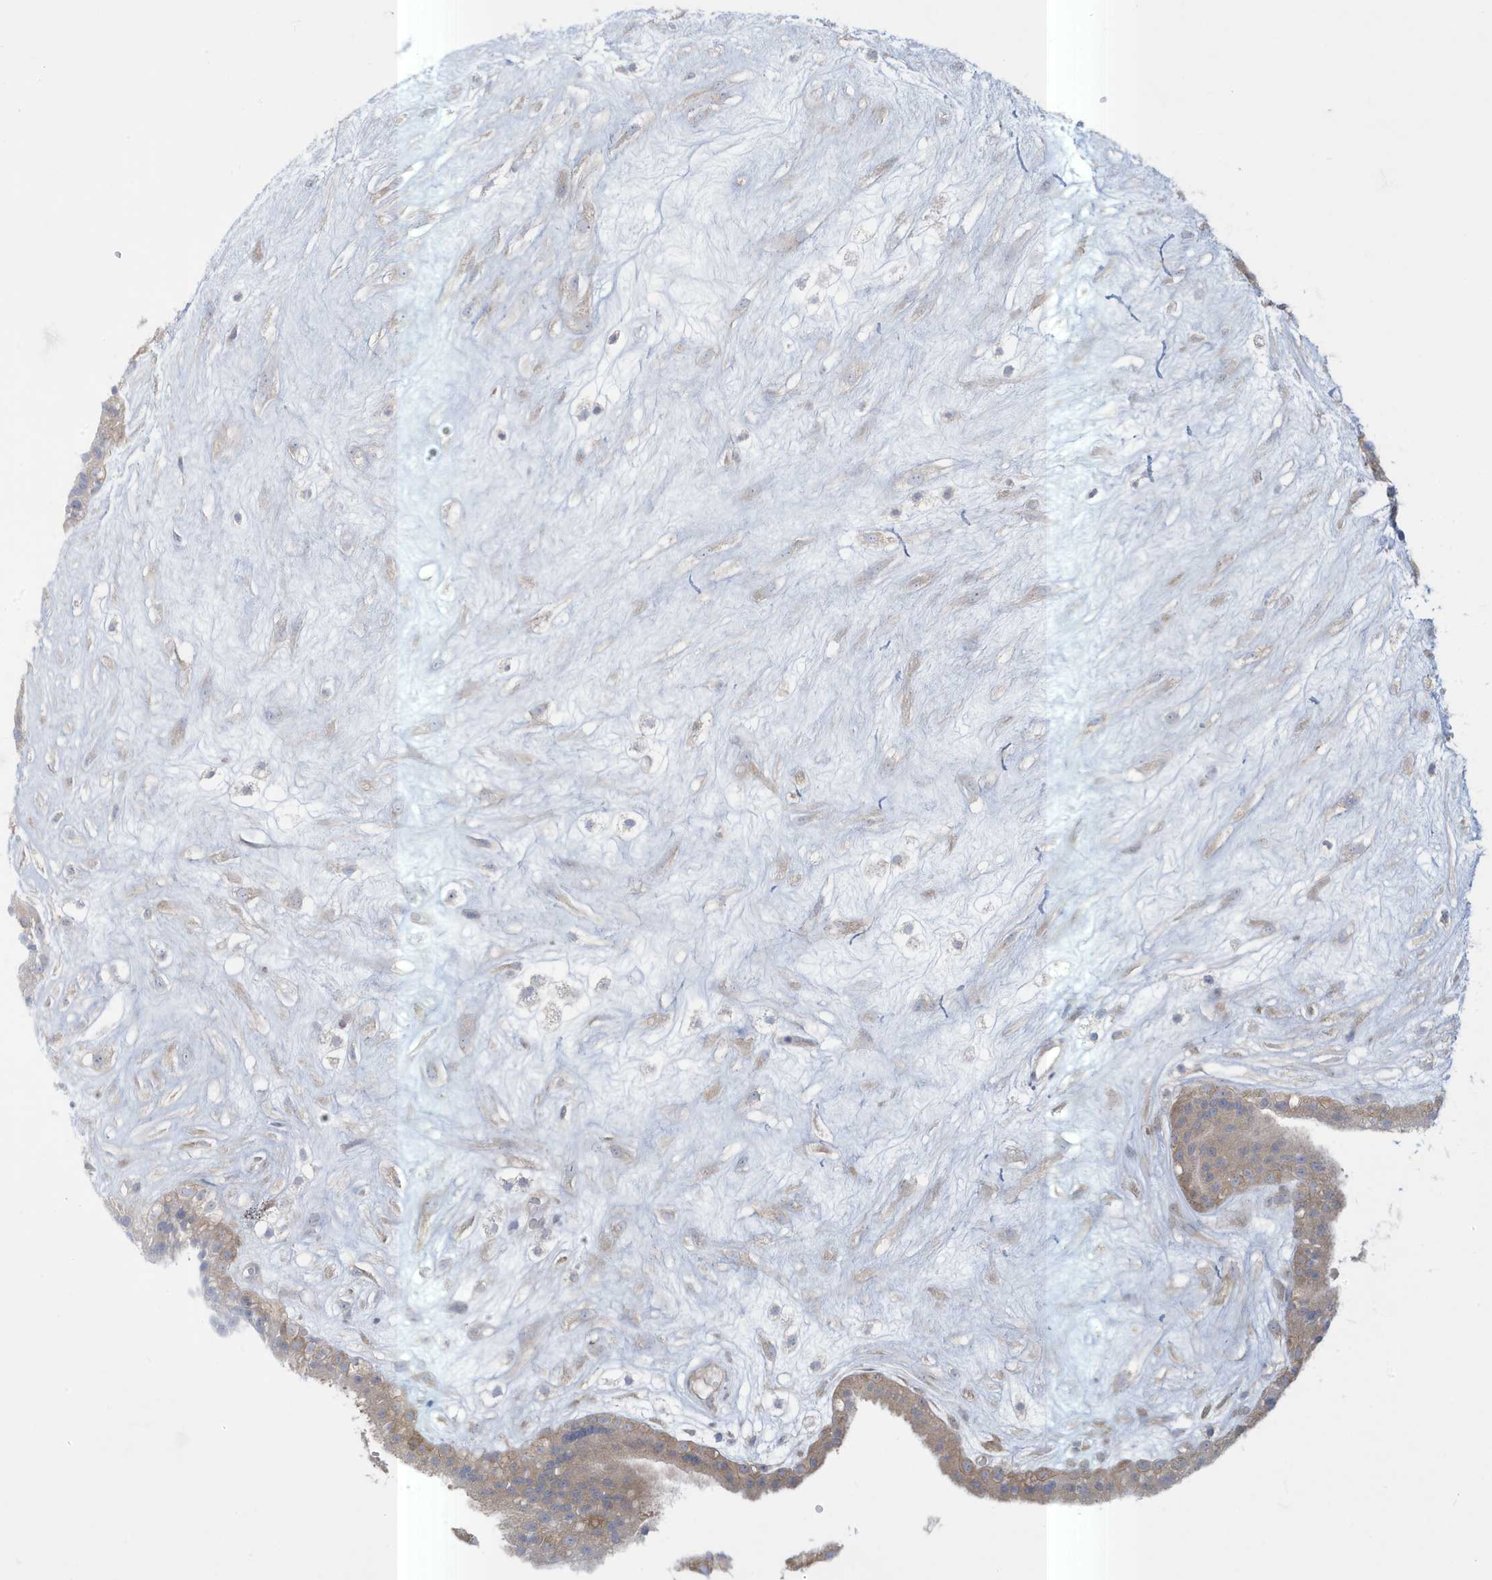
{"staining": {"intensity": "negative", "quantity": "none", "location": "none"}, "tissue": "placenta", "cell_type": "Decidual cells", "image_type": "normal", "snomed": [{"axis": "morphology", "description": "Normal tissue, NOS"}, {"axis": "topography", "description": "Placenta"}], "caption": "Immunohistochemistry (IHC) photomicrograph of unremarkable placenta: human placenta stained with DAB displays no significant protein expression in decidual cells.", "gene": "SLAMF9", "patient": {"sex": "female", "age": 18}}